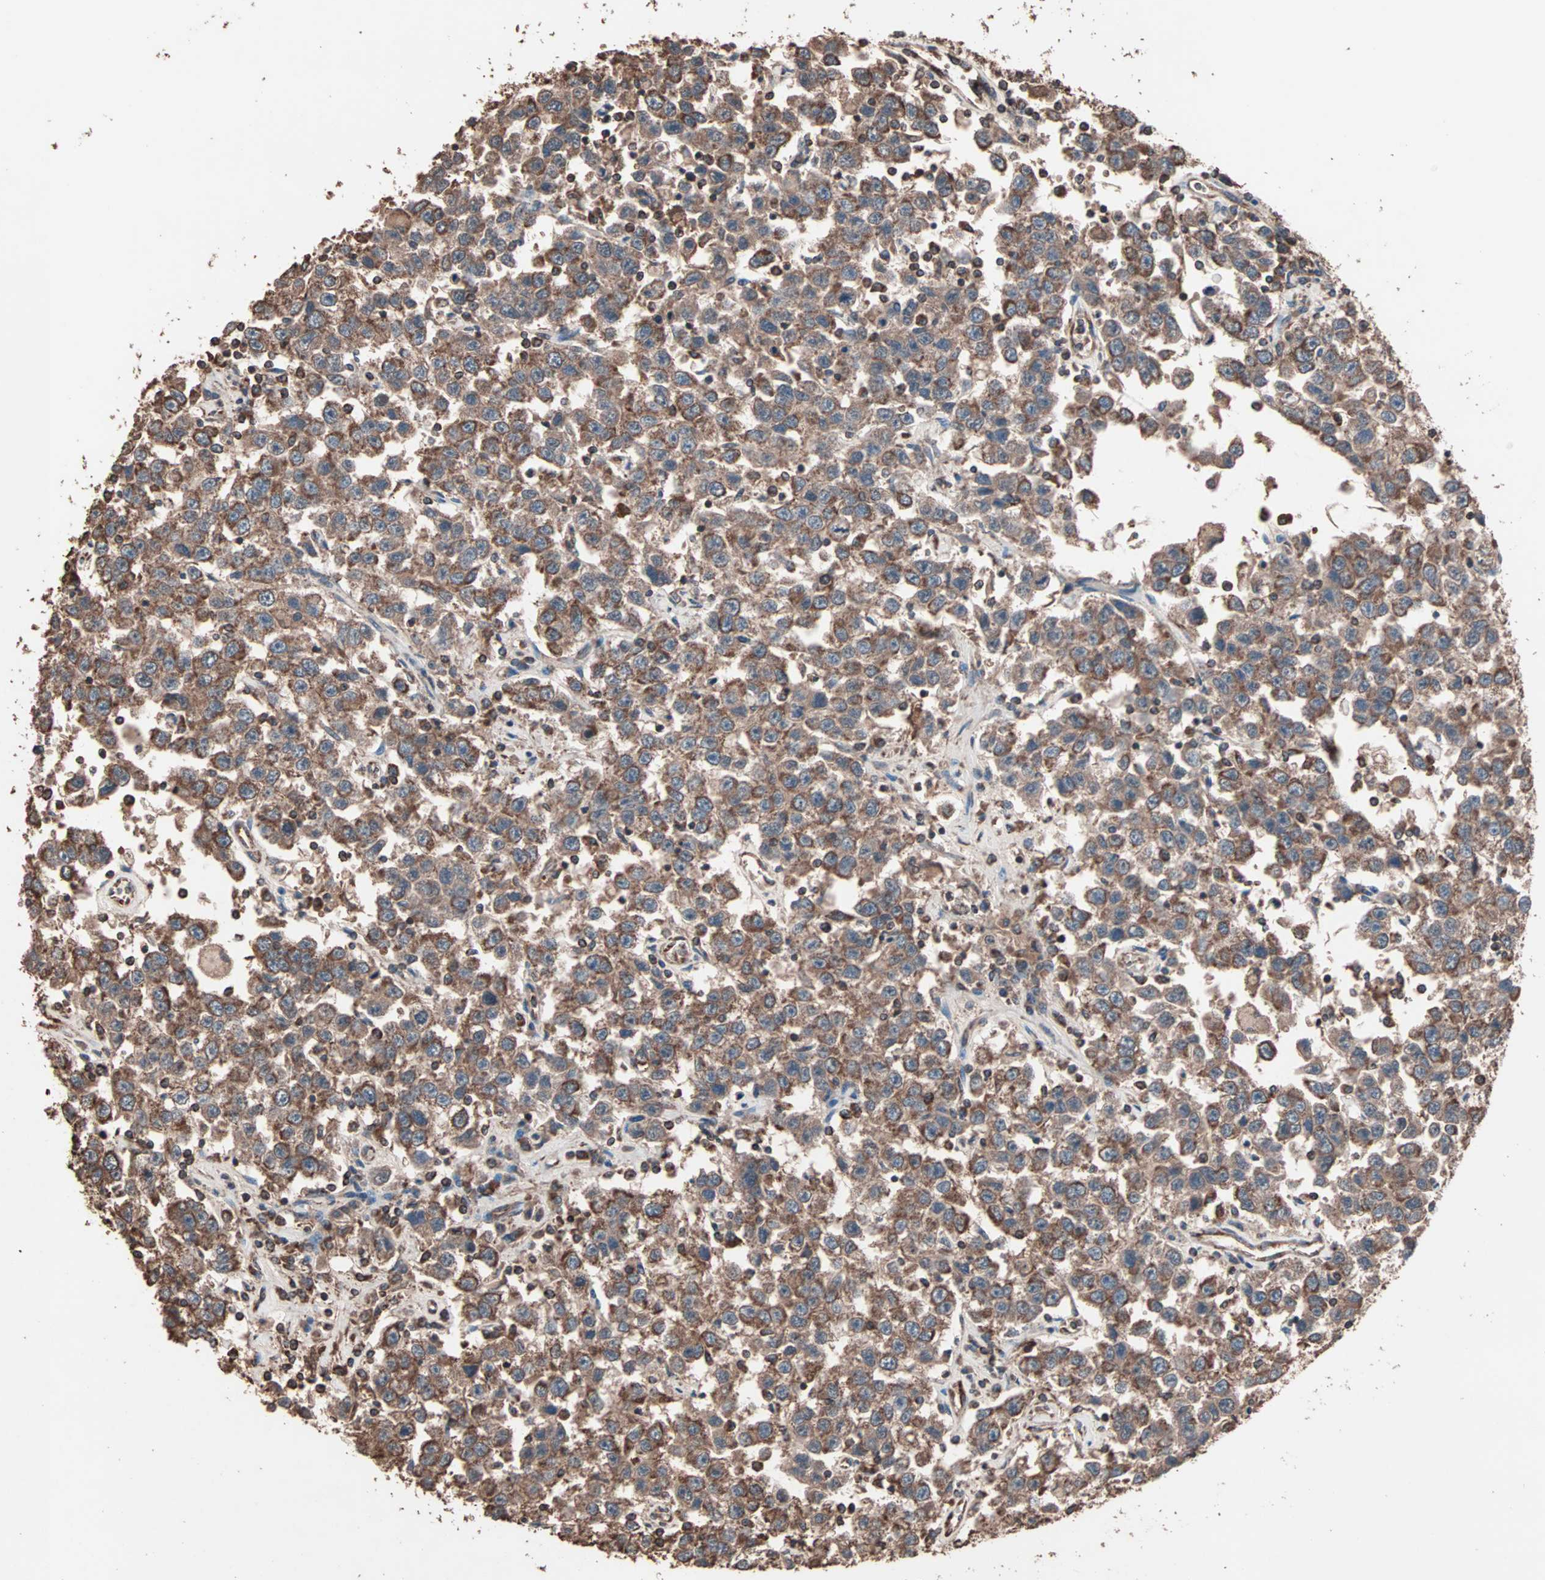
{"staining": {"intensity": "moderate", "quantity": ">75%", "location": "cytoplasmic/membranous"}, "tissue": "testis cancer", "cell_type": "Tumor cells", "image_type": "cancer", "snomed": [{"axis": "morphology", "description": "Seminoma, NOS"}, {"axis": "topography", "description": "Testis"}], "caption": "Immunohistochemistry (DAB (3,3'-diaminobenzidine)) staining of human testis seminoma displays moderate cytoplasmic/membranous protein positivity in approximately >75% of tumor cells.", "gene": "MRPL2", "patient": {"sex": "male", "age": 41}}